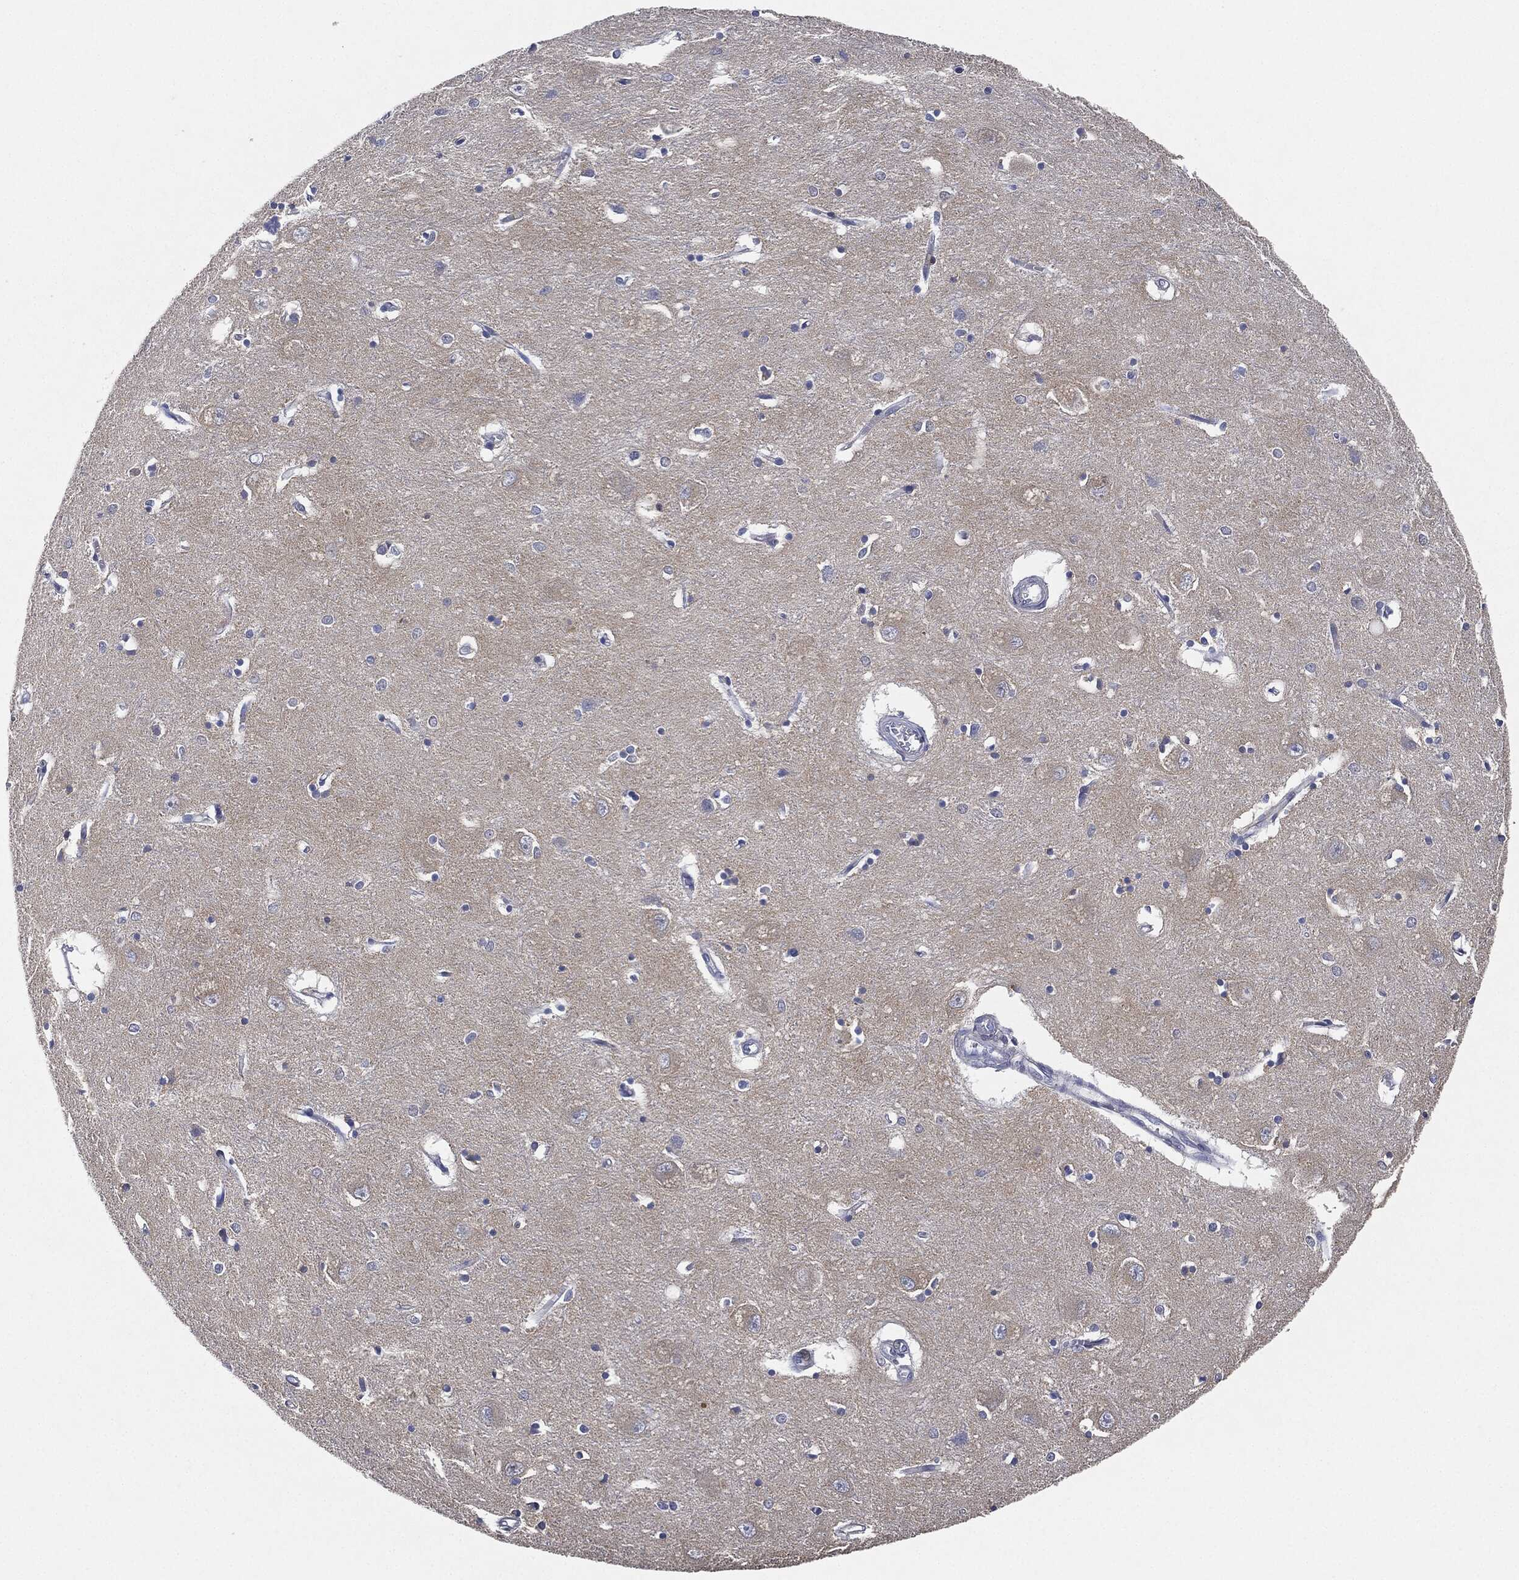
{"staining": {"intensity": "weak", "quantity": "<25%", "location": "cytoplasmic/membranous"}, "tissue": "caudate", "cell_type": "Glial cells", "image_type": "normal", "snomed": [{"axis": "morphology", "description": "Normal tissue, NOS"}, {"axis": "topography", "description": "Lateral ventricle wall"}], "caption": "Immunohistochemical staining of unremarkable human caudate reveals no significant expression in glial cells.", "gene": "NTRK1", "patient": {"sex": "male", "age": 54}}